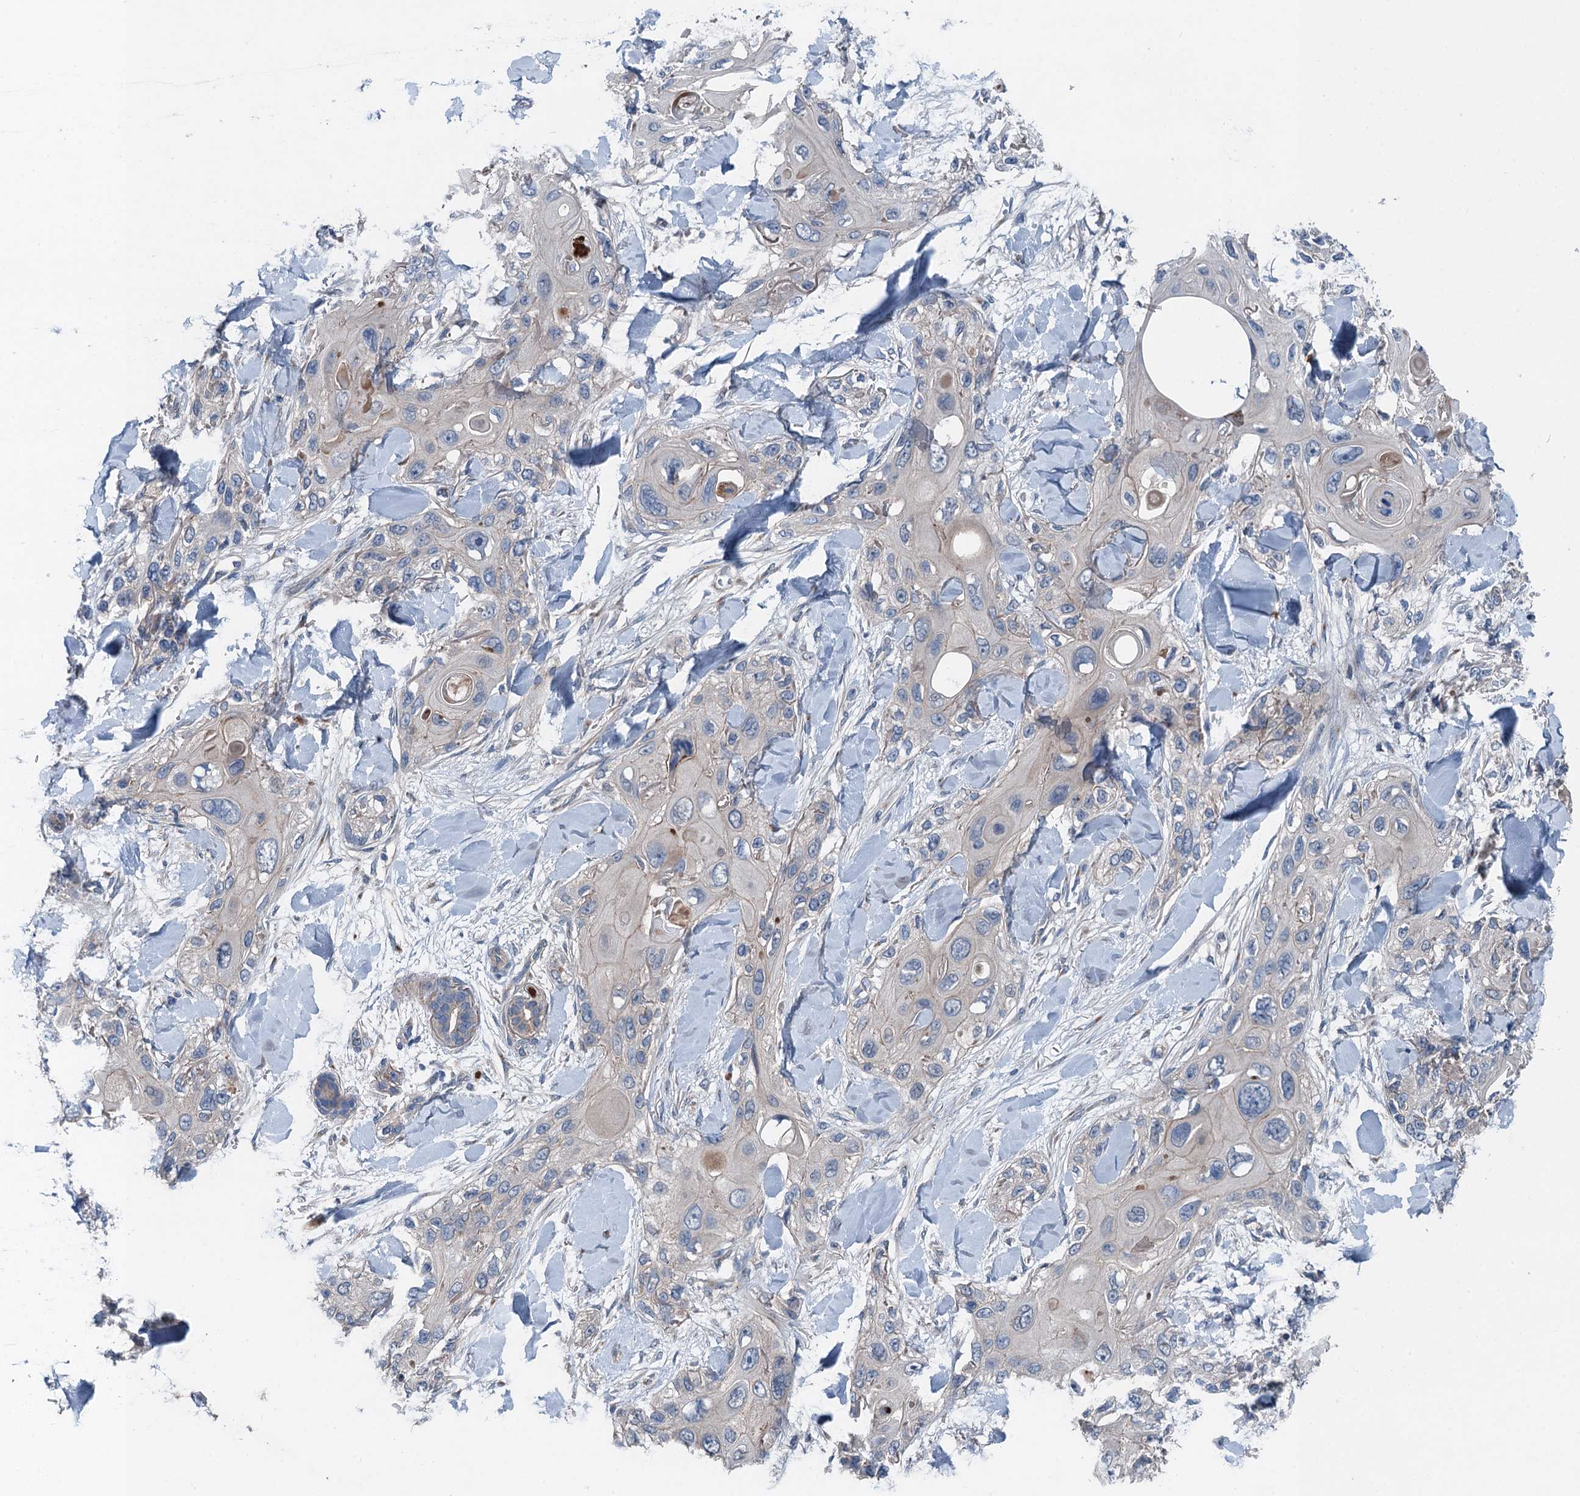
{"staining": {"intensity": "negative", "quantity": "none", "location": "none"}, "tissue": "skin cancer", "cell_type": "Tumor cells", "image_type": "cancer", "snomed": [{"axis": "morphology", "description": "Normal tissue, NOS"}, {"axis": "morphology", "description": "Squamous cell carcinoma, NOS"}, {"axis": "topography", "description": "Skin"}], "caption": "Protein analysis of squamous cell carcinoma (skin) displays no significant positivity in tumor cells. Nuclei are stained in blue.", "gene": "SLC2A10", "patient": {"sex": "male", "age": 72}}